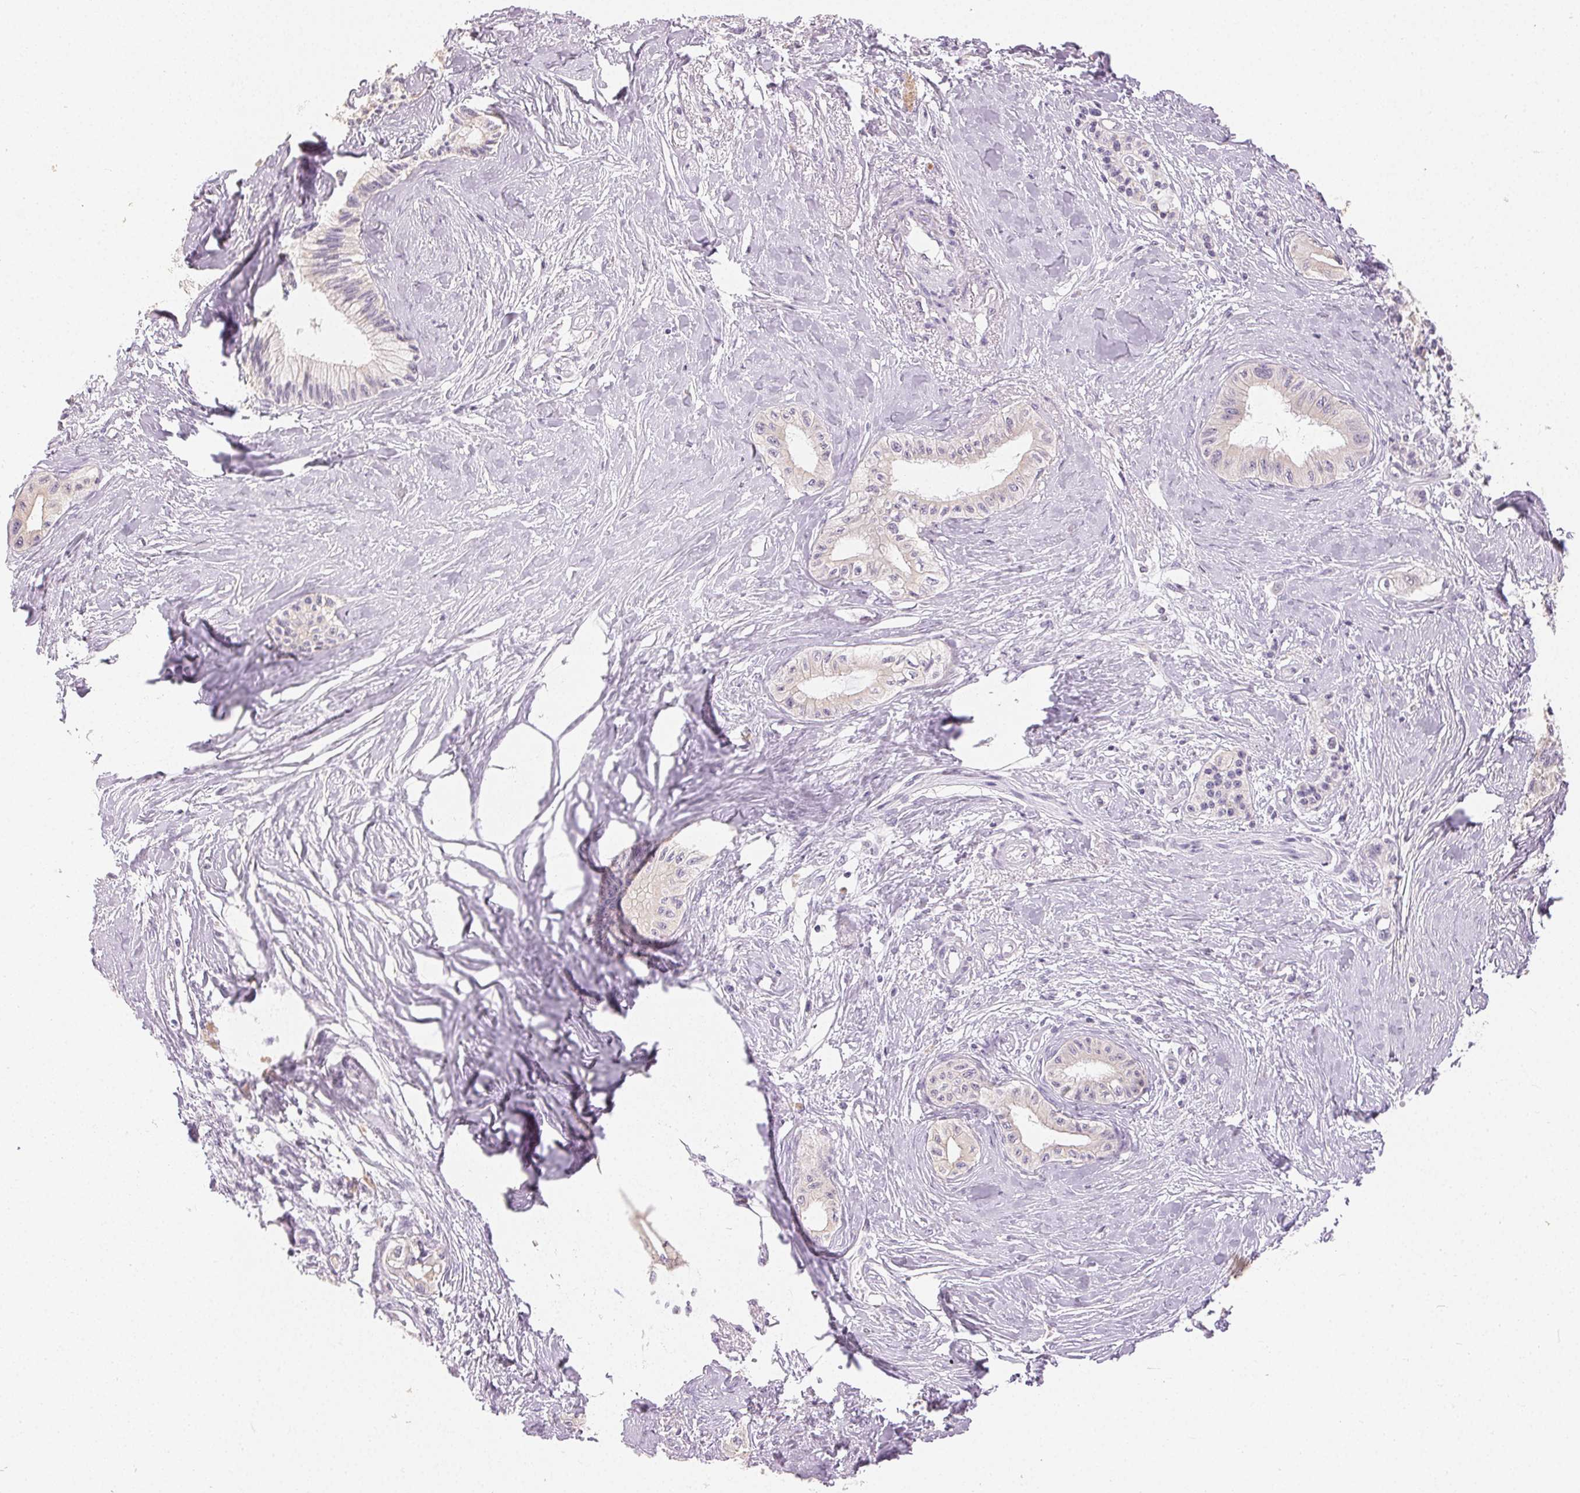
{"staining": {"intensity": "negative", "quantity": "none", "location": "none"}, "tissue": "pancreatic cancer", "cell_type": "Tumor cells", "image_type": "cancer", "snomed": [{"axis": "morphology", "description": "Adenocarcinoma, NOS"}, {"axis": "topography", "description": "Pancreas"}], "caption": "Micrograph shows no protein expression in tumor cells of adenocarcinoma (pancreatic) tissue.", "gene": "SFTPD", "patient": {"sex": "male", "age": 71}}